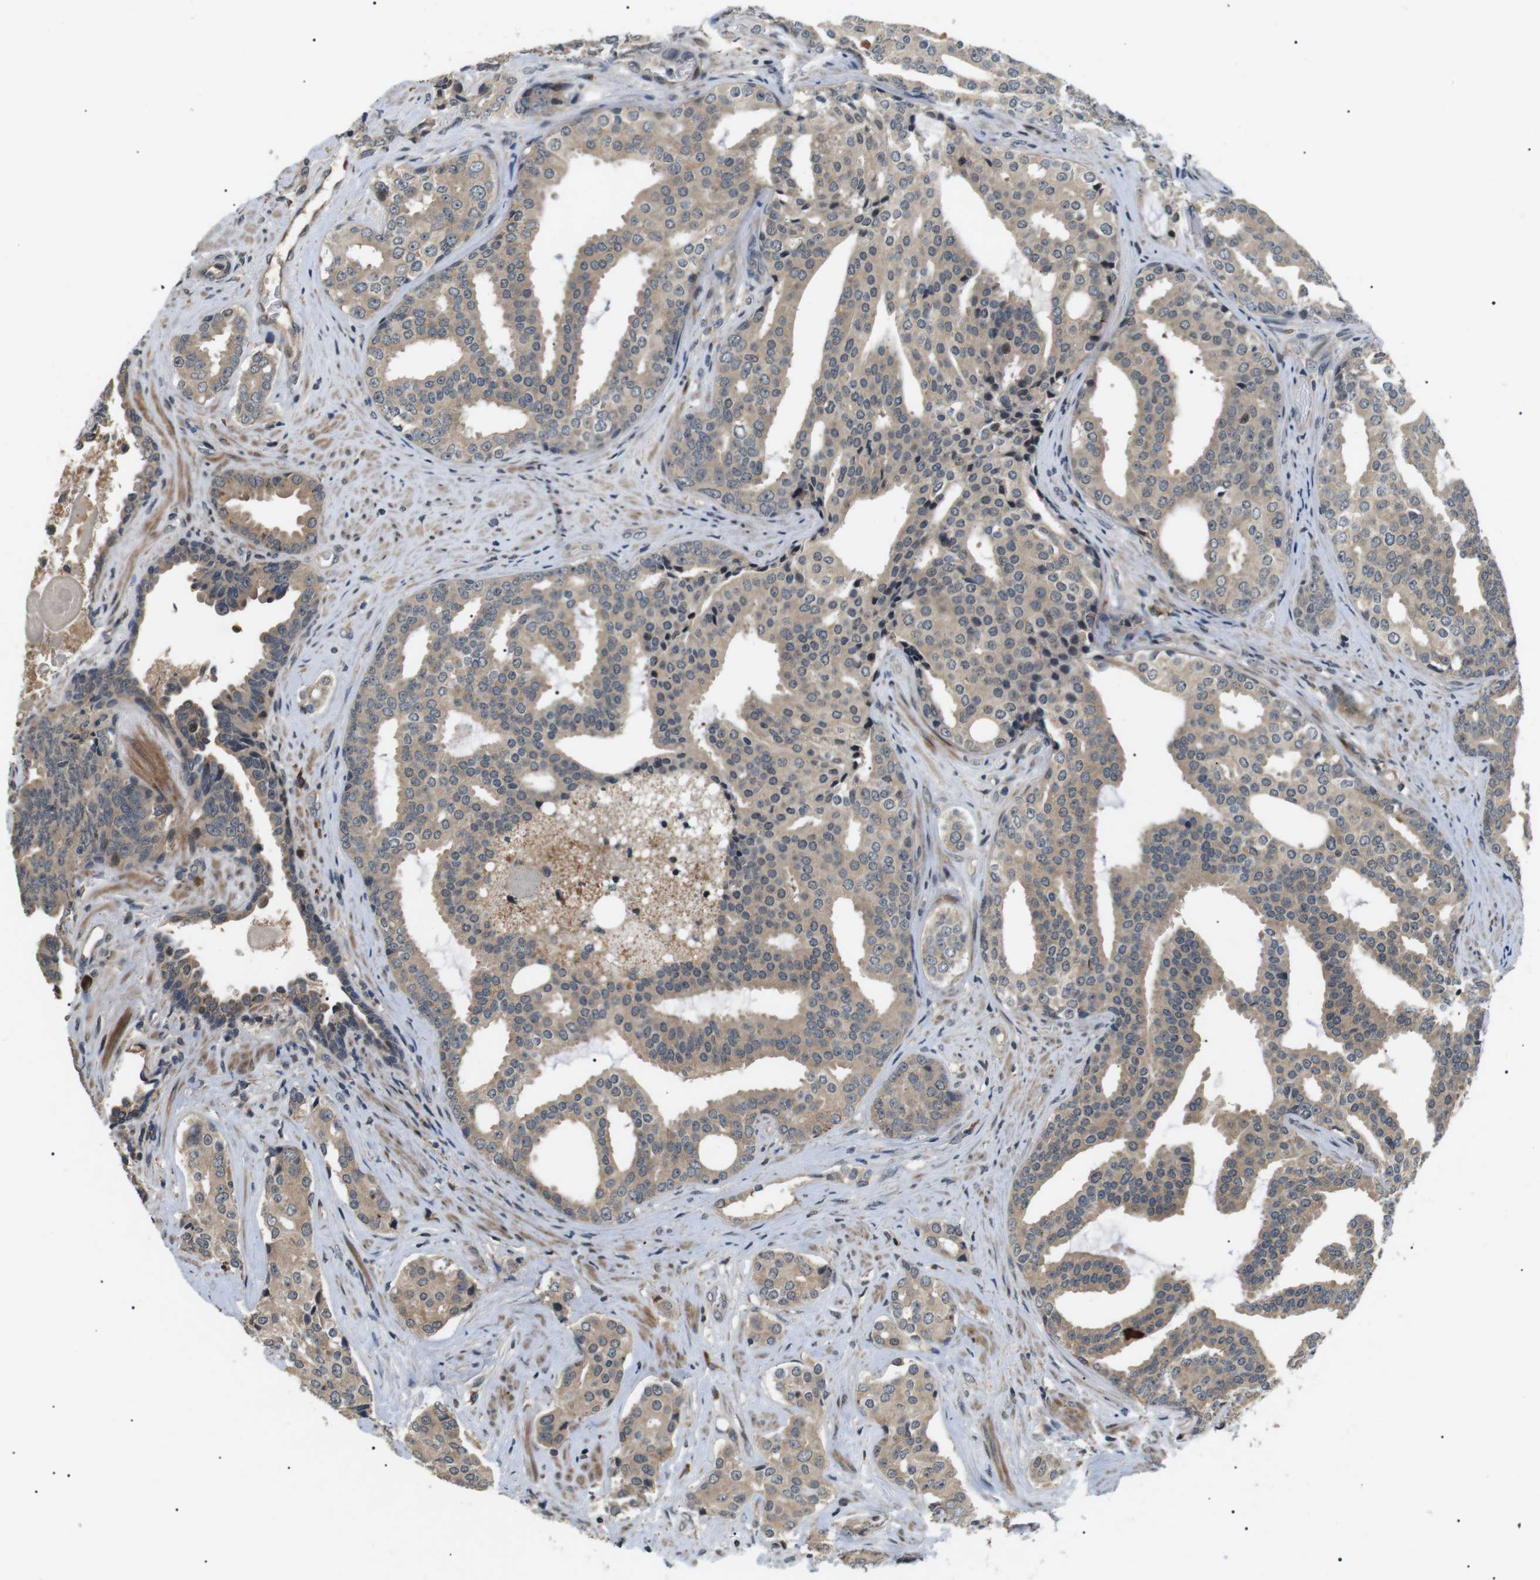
{"staining": {"intensity": "weak", "quantity": ">75%", "location": "cytoplasmic/membranous"}, "tissue": "prostate cancer", "cell_type": "Tumor cells", "image_type": "cancer", "snomed": [{"axis": "morphology", "description": "Adenocarcinoma, High grade"}, {"axis": "topography", "description": "Prostate"}], "caption": "Human prostate adenocarcinoma (high-grade) stained with a protein marker demonstrates weak staining in tumor cells.", "gene": "HSPA13", "patient": {"sex": "male", "age": 71}}